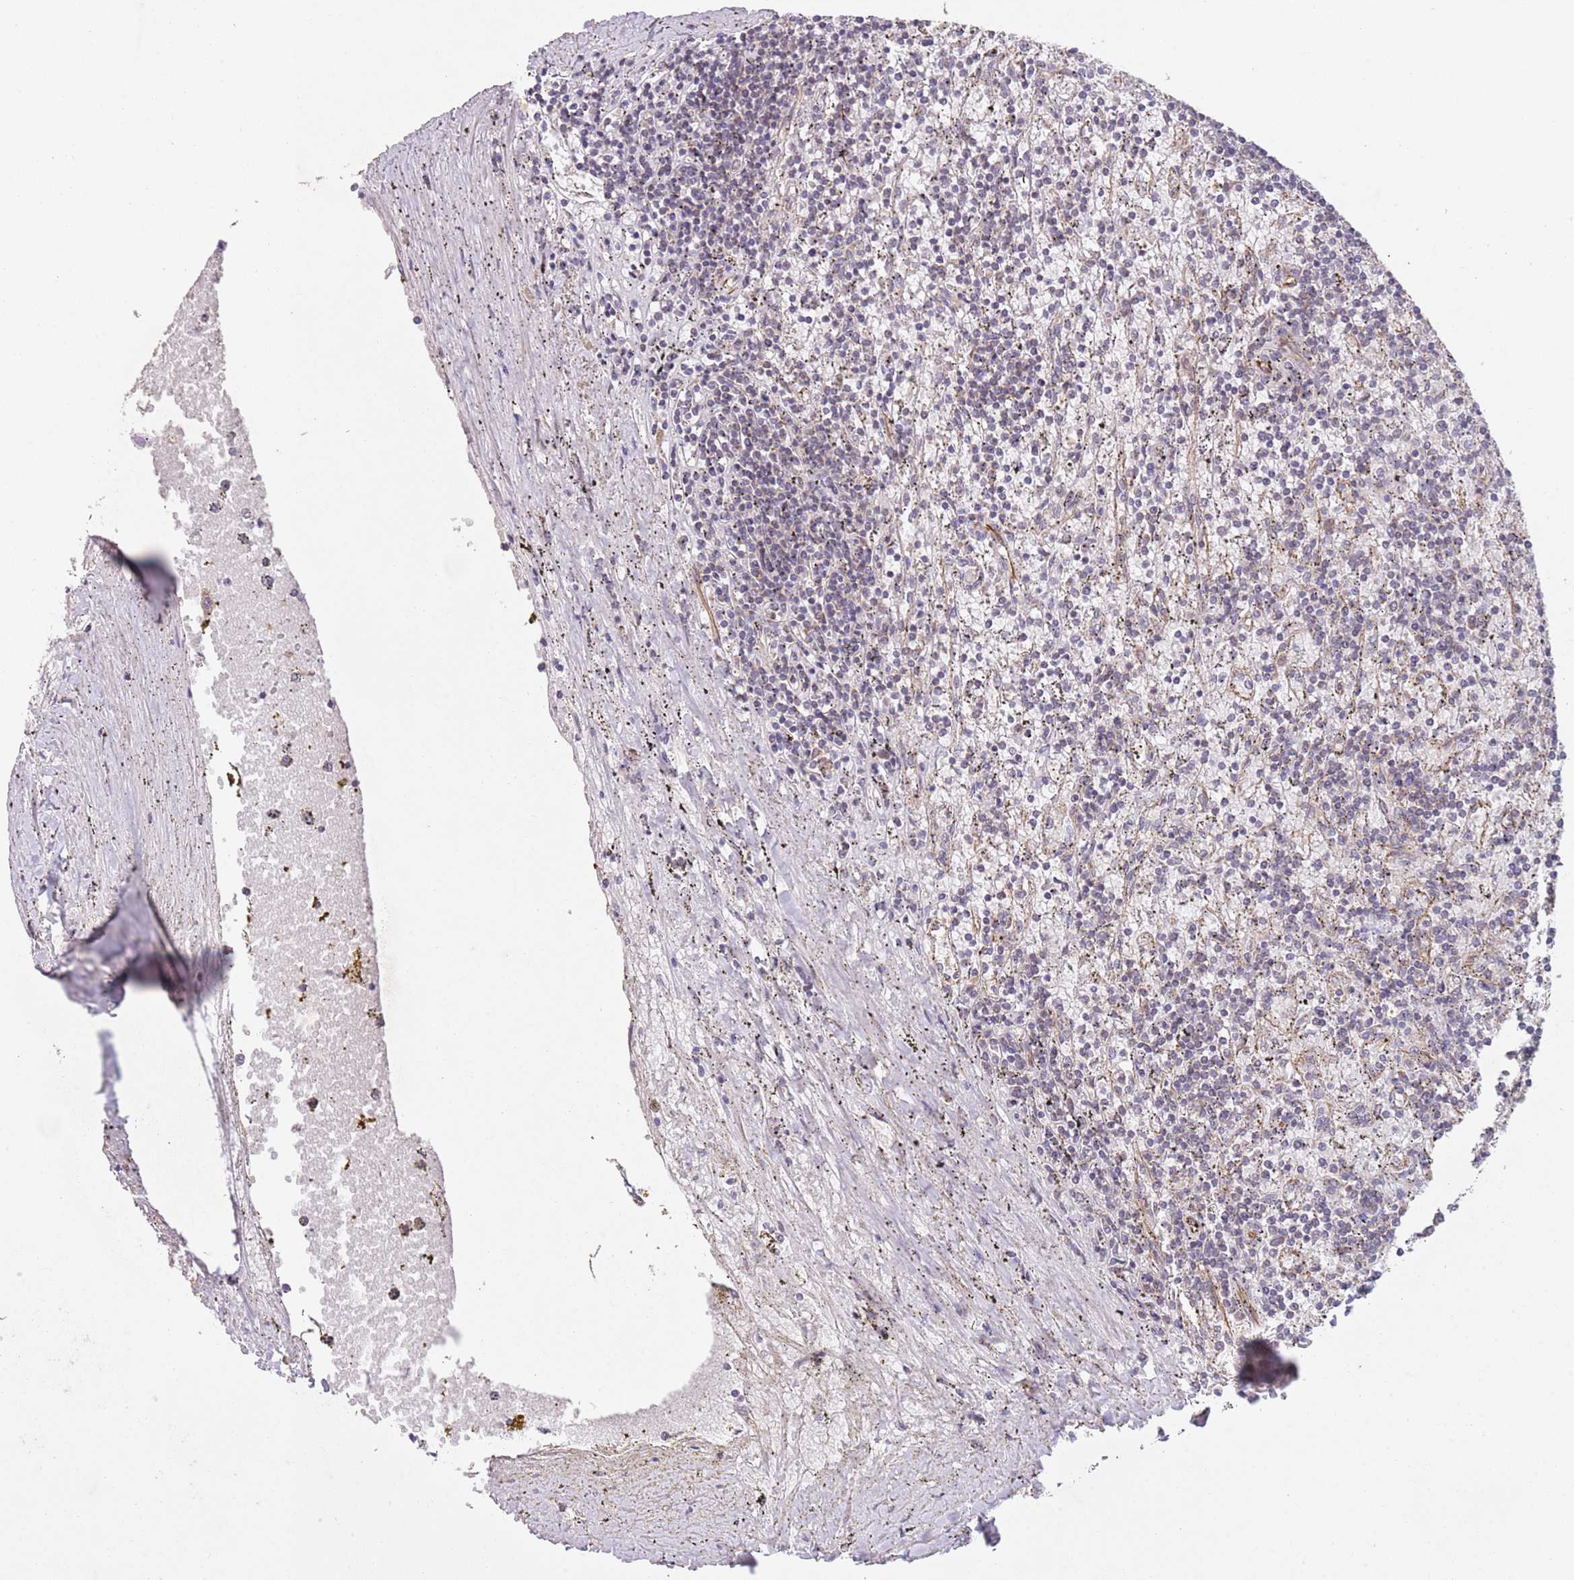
{"staining": {"intensity": "negative", "quantity": "none", "location": "none"}, "tissue": "lymphoma", "cell_type": "Tumor cells", "image_type": "cancer", "snomed": [{"axis": "morphology", "description": "Malignant lymphoma, non-Hodgkin's type, Low grade"}, {"axis": "topography", "description": "Spleen"}], "caption": "The micrograph shows no significant positivity in tumor cells of malignant lymphoma, non-Hodgkin's type (low-grade).", "gene": "CHD9", "patient": {"sex": "male", "age": 76}}